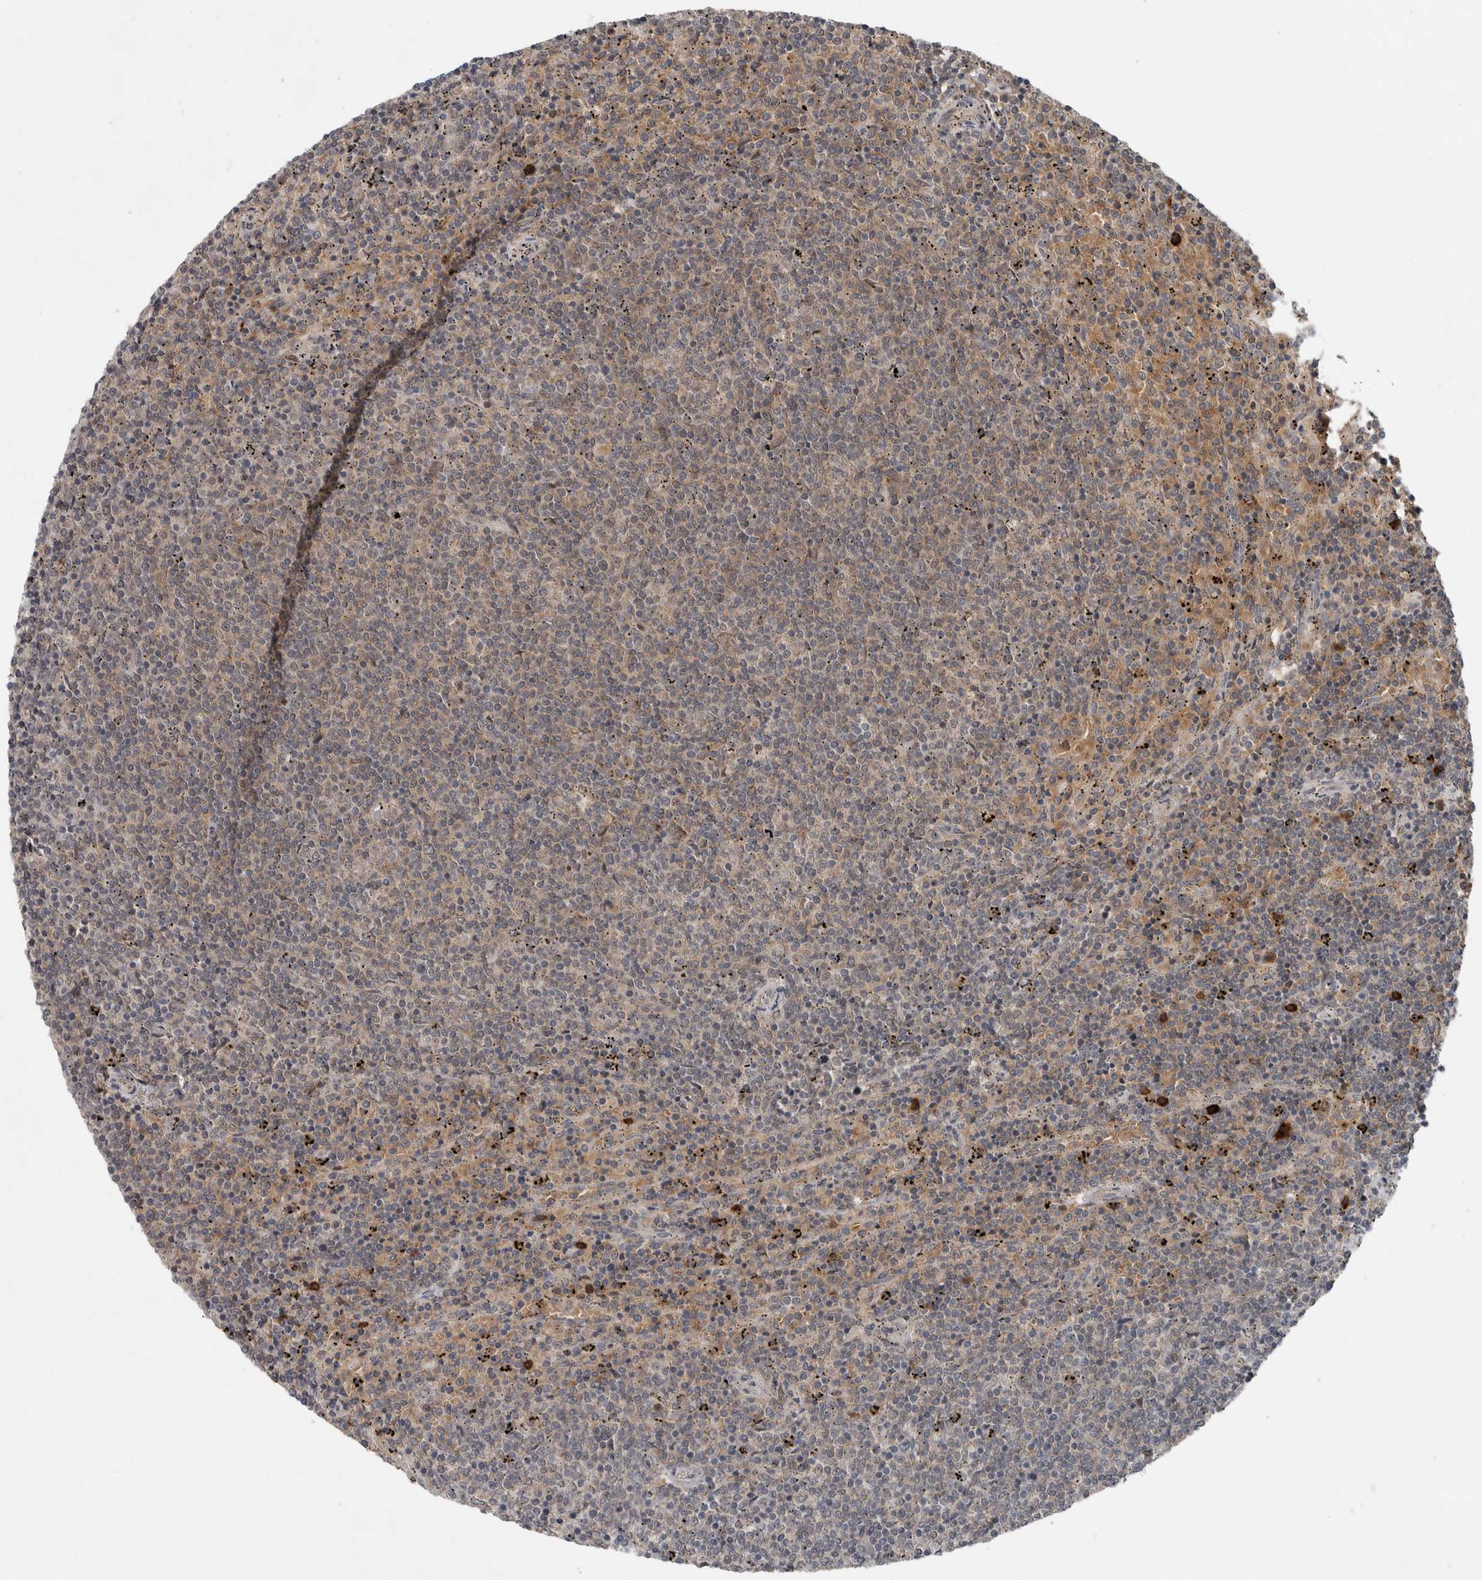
{"staining": {"intensity": "weak", "quantity": "25%-75%", "location": "cytoplasmic/membranous"}, "tissue": "lymphoma", "cell_type": "Tumor cells", "image_type": "cancer", "snomed": [{"axis": "morphology", "description": "Malignant lymphoma, non-Hodgkin's type, Low grade"}, {"axis": "topography", "description": "Spleen"}], "caption": "Immunohistochemistry photomicrograph of human lymphoma stained for a protein (brown), which displays low levels of weak cytoplasmic/membranous positivity in approximately 25%-75% of tumor cells.", "gene": "SCP2", "patient": {"sex": "female", "age": 50}}